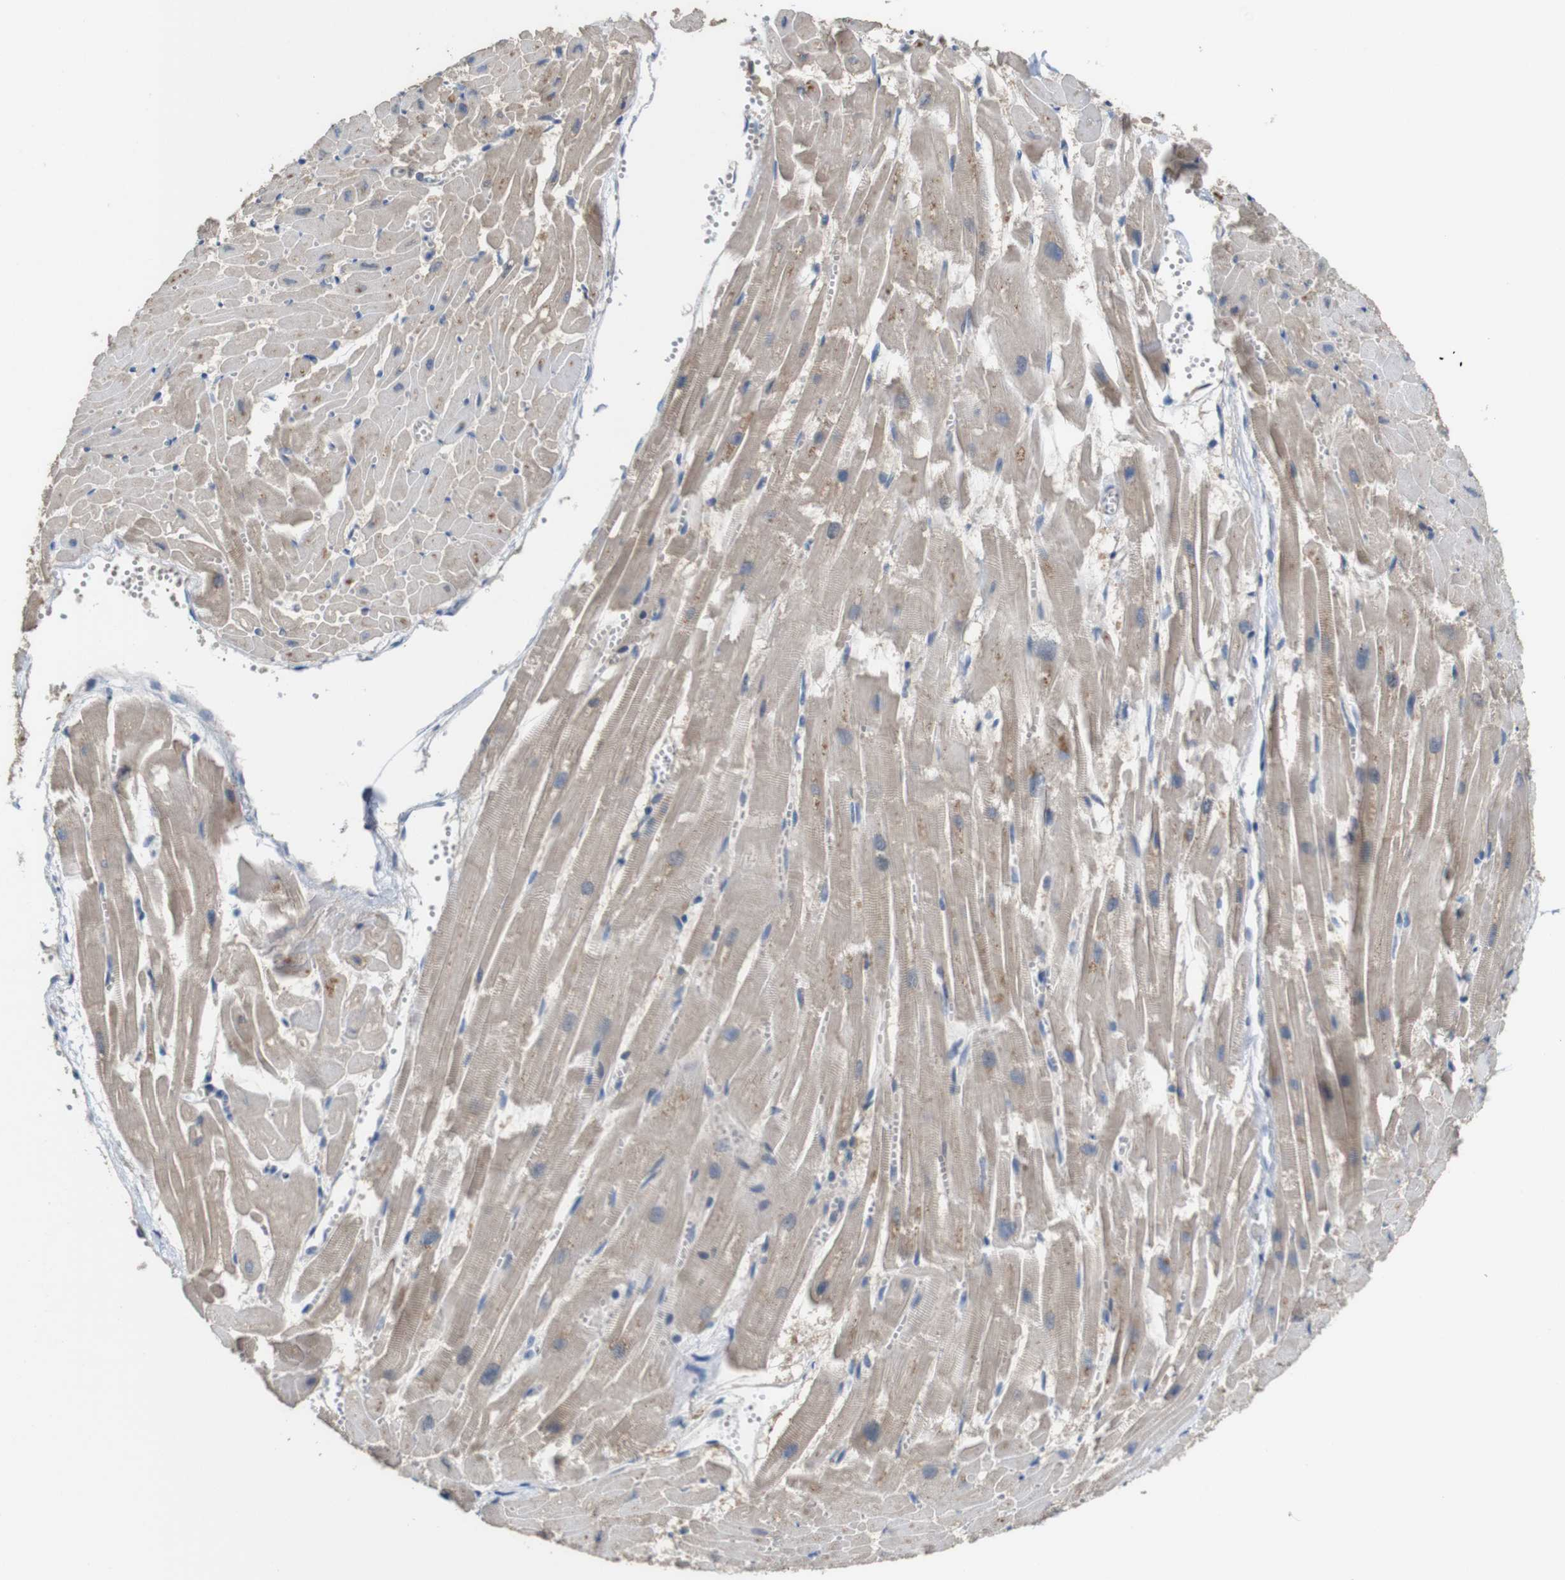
{"staining": {"intensity": "weak", "quantity": ">75%", "location": "cytoplasmic/membranous"}, "tissue": "heart muscle", "cell_type": "Cardiomyocytes", "image_type": "normal", "snomed": [{"axis": "morphology", "description": "Normal tissue, NOS"}, {"axis": "topography", "description": "Heart"}], "caption": "Weak cytoplasmic/membranous positivity for a protein is appreciated in approximately >75% of cardiomyocytes of unremarkable heart muscle using IHC.", "gene": "CDC34", "patient": {"sex": "female", "age": 19}}